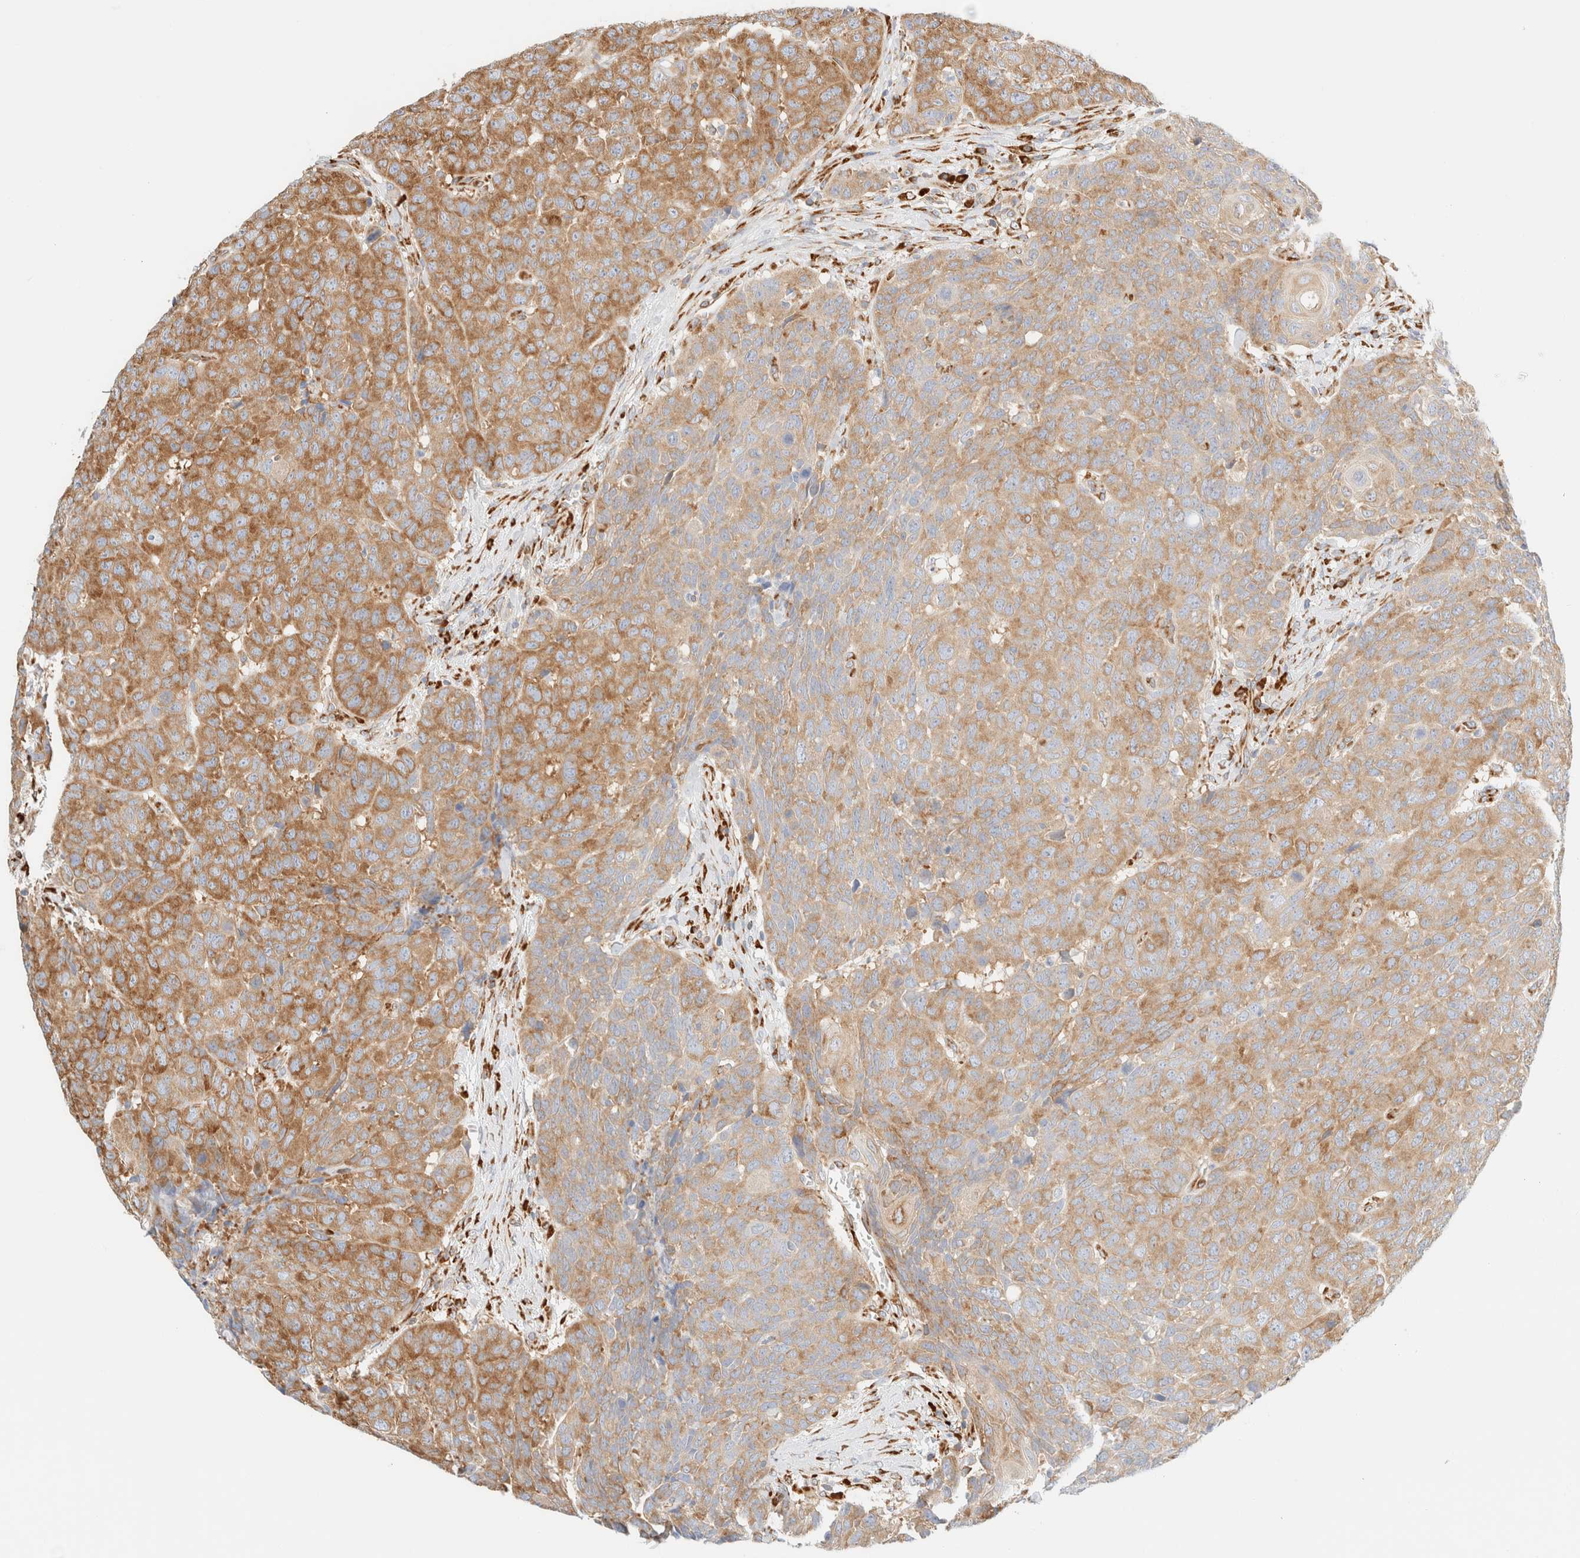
{"staining": {"intensity": "moderate", "quantity": ">75%", "location": "cytoplasmic/membranous"}, "tissue": "head and neck cancer", "cell_type": "Tumor cells", "image_type": "cancer", "snomed": [{"axis": "morphology", "description": "Squamous cell carcinoma, NOS"}, {"axis": "topography", "description": "Head-Neck"}], "caption": "Immunohistochemistry of head and neck squamous cell carcinoma displays medium levels of moderate cytoplasmic/membranous expression in approximately >75% of tumor cells. Nuclei are stained in blue.", "gene": "ZC2HC1A", "patient": {"sex": "male", "age": 66}}